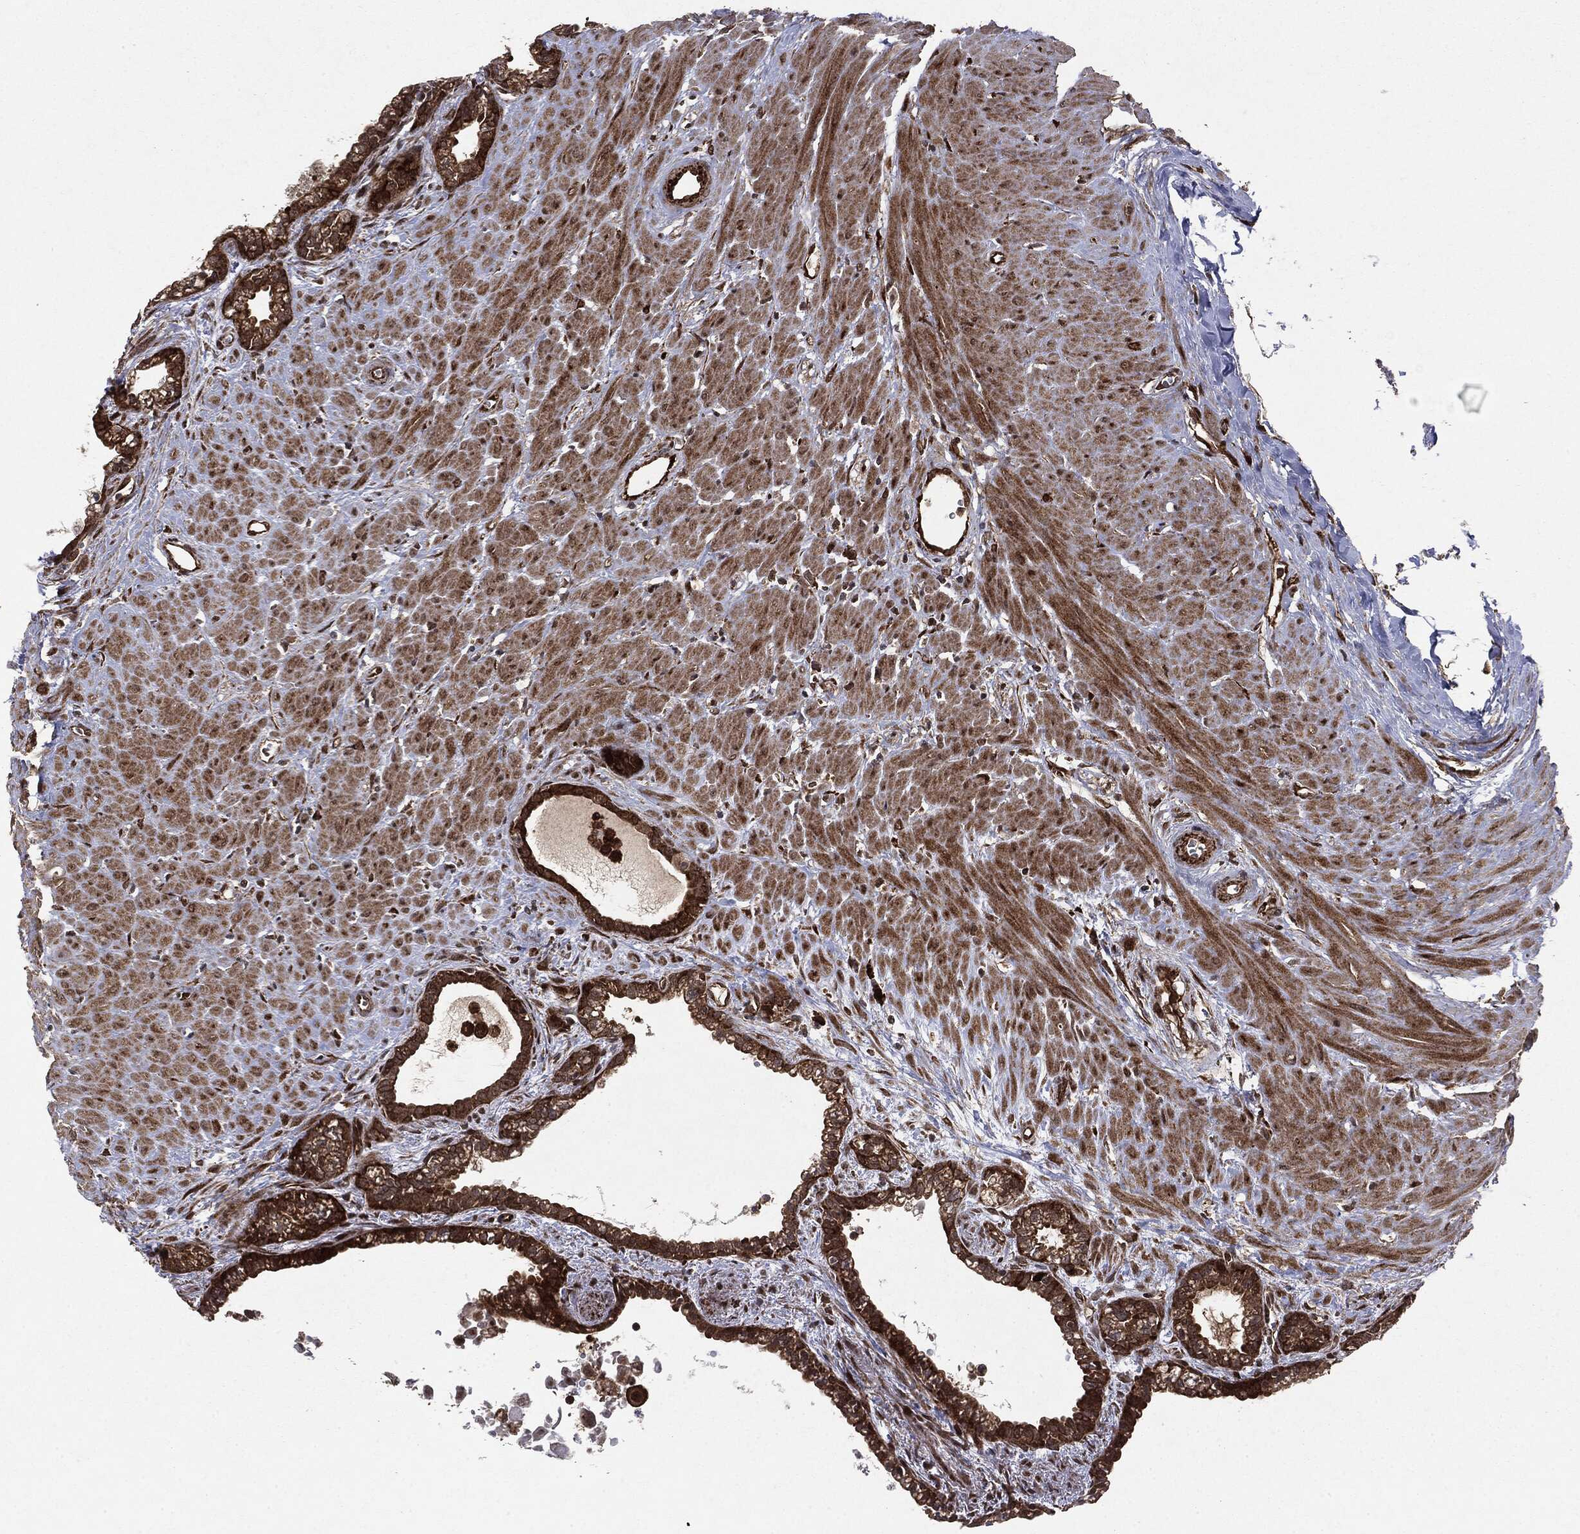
{"staining": {"intensity": "strong", "quantity": ">75%", "location": "cytoplasmic/membranous"}, "tissue": "seminal vesicle", "cell_type": "Glandular cells", "image_type": "normal", "snomed": [{"axis": "morphology", "description": "Normal tissue, NOS"}, {"axis": "morphology", "description": "Urothelial carcinoma, NOS"}, {"axis": "topography", "description": "Urinary bladder"}, {"axis": "topography", "description": "Seminal veicle"}], "caption": "Immunohistochemical staining of benign seminal vesicle exhibits >75% levels of strong cytoplasmic/membranous protein staining in about >75% of glandular cells. (DAB (3,3'-diaminobenzidine) IHC, brown staining for protein, blue staining for nuclei).", "gene": "OTUB1", "patient": {"sex": "male", "age": 76}}